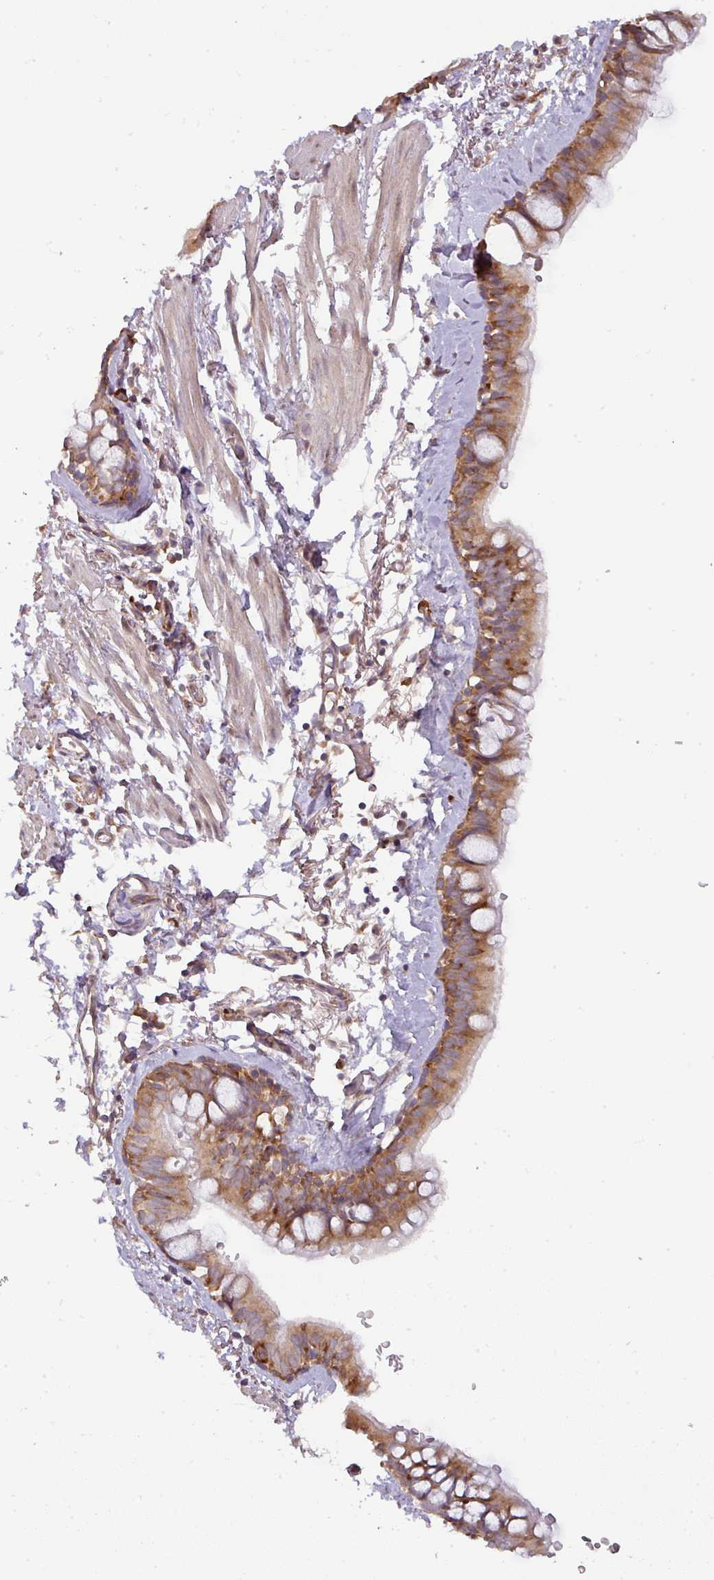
{"staining": {"intensity": "moderate", "quantity": "25%-75%", "location": "cytoplasmic/membranous"}, "tissue": "bronchus", "cell_type": "Respiratory epithelial cells", "image_type": "normal", "snomed": [{"axis": "morphology", "description": "Normal tissue, NOS"}, {"axis": "topography", "description": "Bronchus"}], "caption": "This is a photomicrograph of immunohistochemistry (IHC) staining of benign bronchus, which shows moderate staining in the cytoplasmic/membranous of respiratory epithelial cells.", "gene": "GALP", "patient": {"sex": "male", "age": 67}}